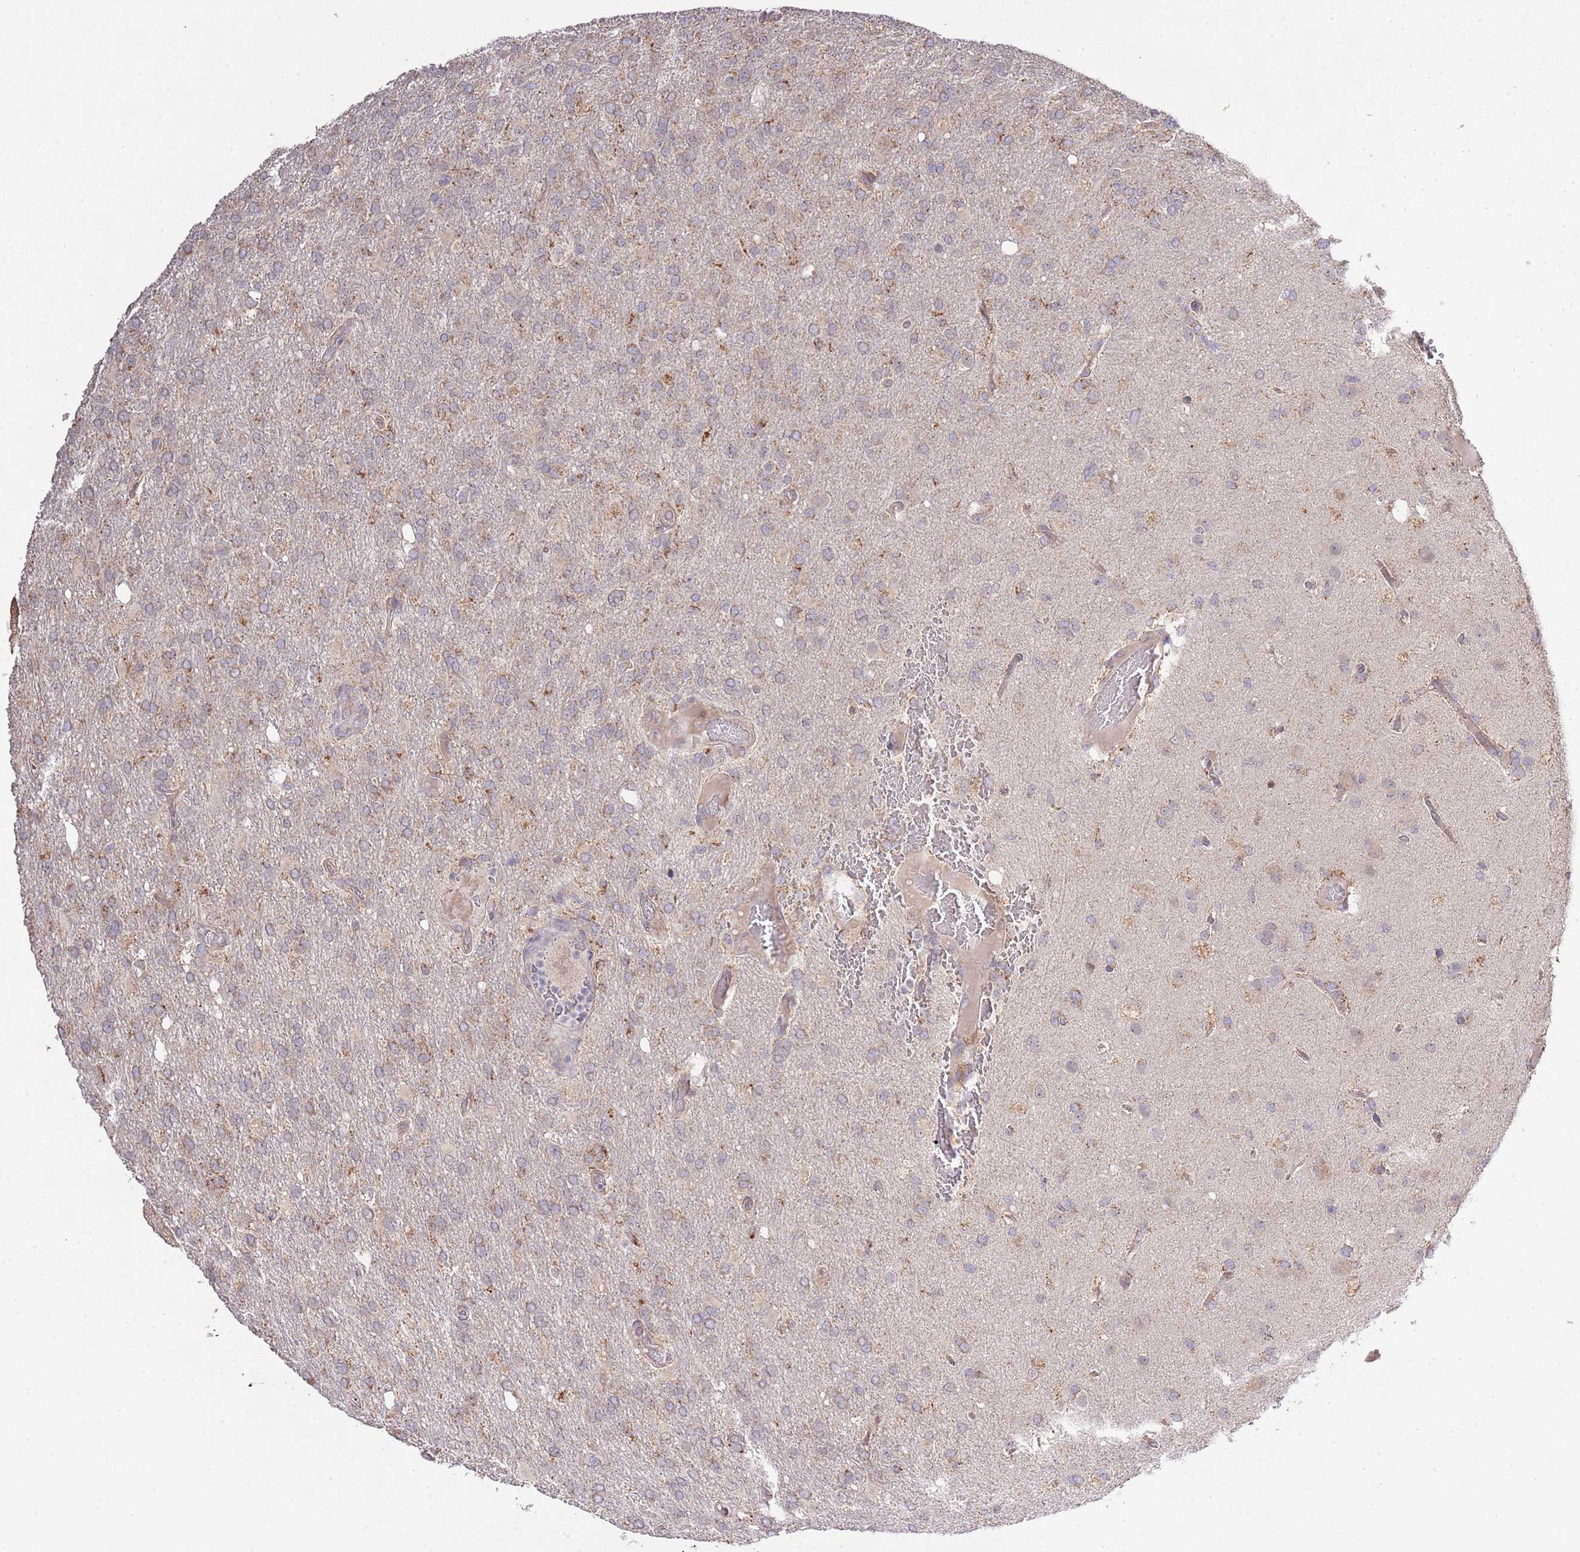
{"staining": {"intensity": "weak", "quantity": ">75%", "location": "cytoplasmic/membranous"}, "tissue": "glioma", "cell_type": "Tumor cells", "image_type": "cancer", "snomed": [{"axis": "morphology", "description": "Glioma, malignant, High grade"}, {"axis": "topography", "description": "Brain"}], "caption": "Immunohistochemical staining of human malignant high-grade glioma demonstrates weak cytoplasmic/membranous protein staining in approximately >75% of tumor cells.", "gene": "IVD", "patient": {"sex": "female", "age": 74}}